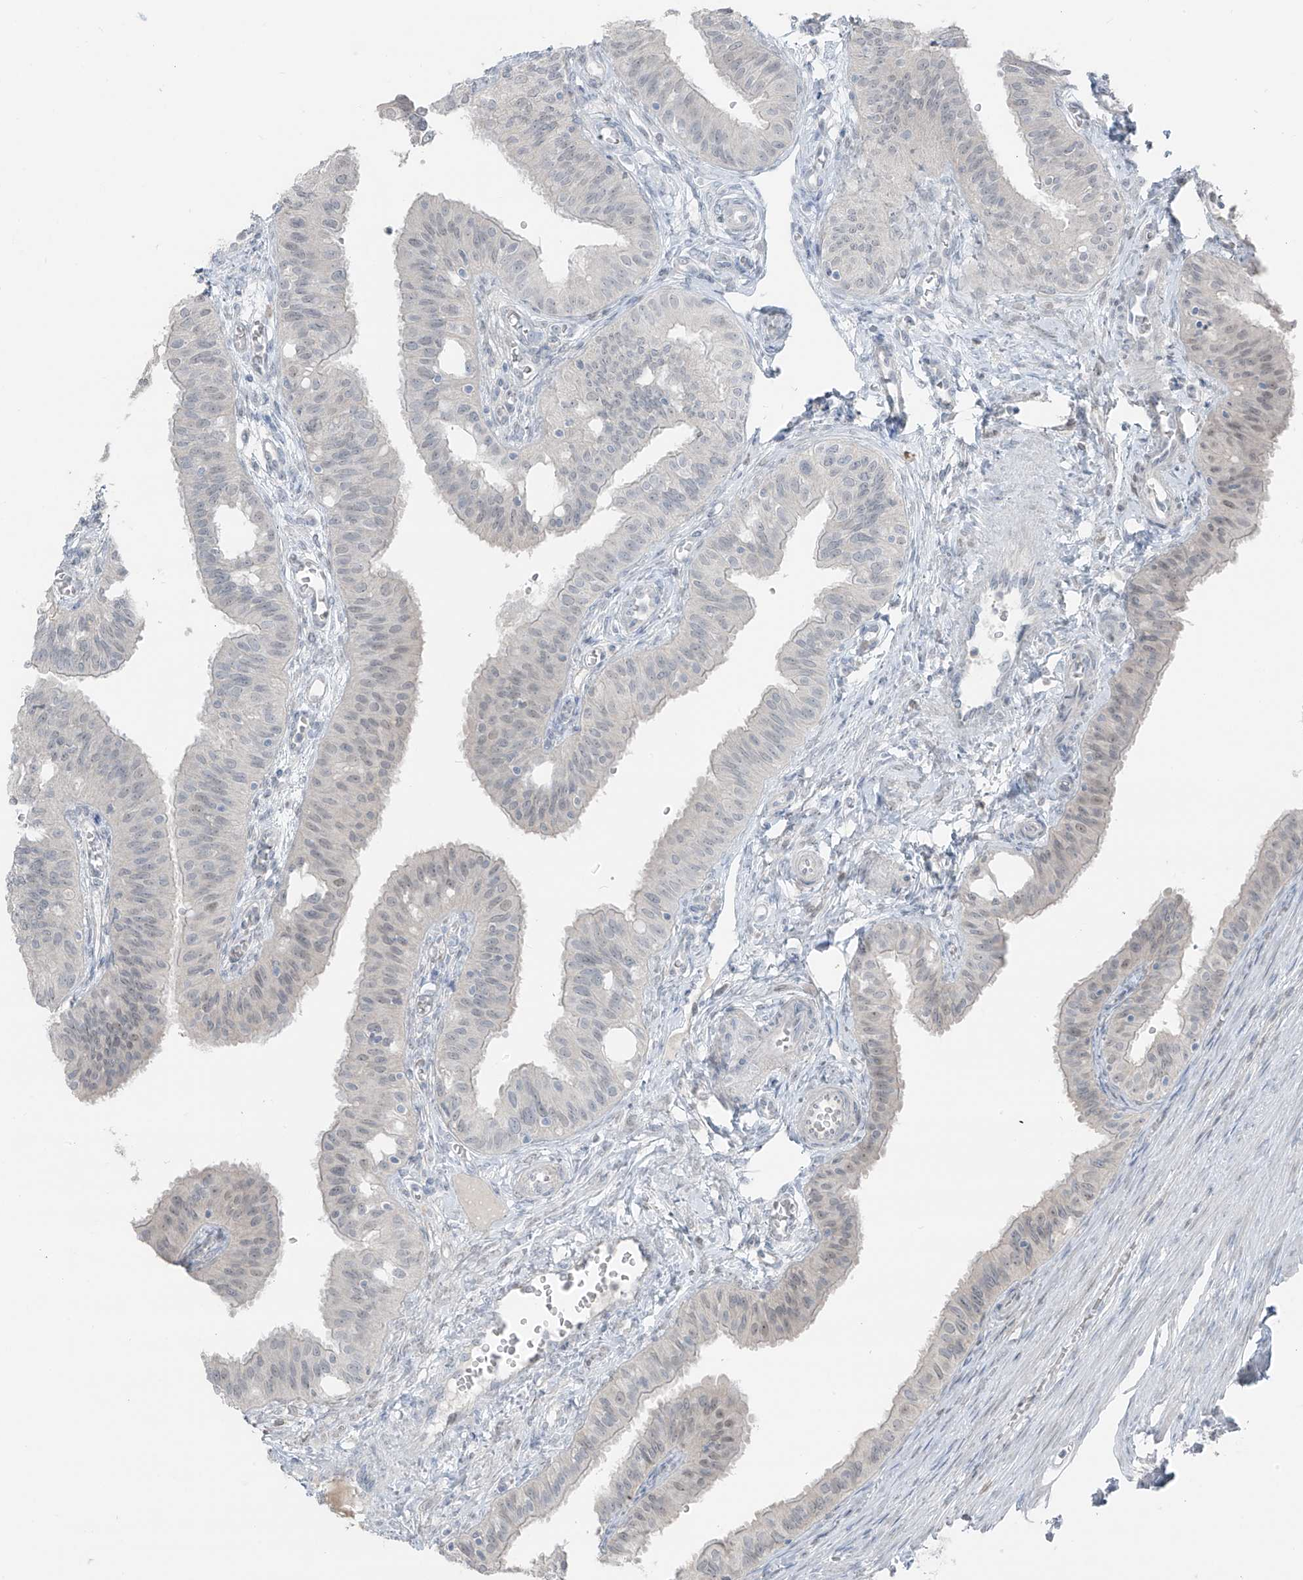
{"staining": {"intensity": "weak", "quantity": "<25%", "location": "nuclear"}, "tissue": "fallopian tube", "cell_type": "Glandular cells", "image_type": "normal", "snomed": [{"axis": "morphology", "description": "Normal tissue, NOS"}, {"axis": "topography", "description": "Fallopian tube"}, {"axis": "topography", "description": "Ovary"}], "caption": "Immunohistochemistry photomicrograph of normal fallopian tube stained for a protein (brown), which displays no positivity in glandular cells.", "gene": "PRDM6", "patient": {"sex": "female", "age": 42}}